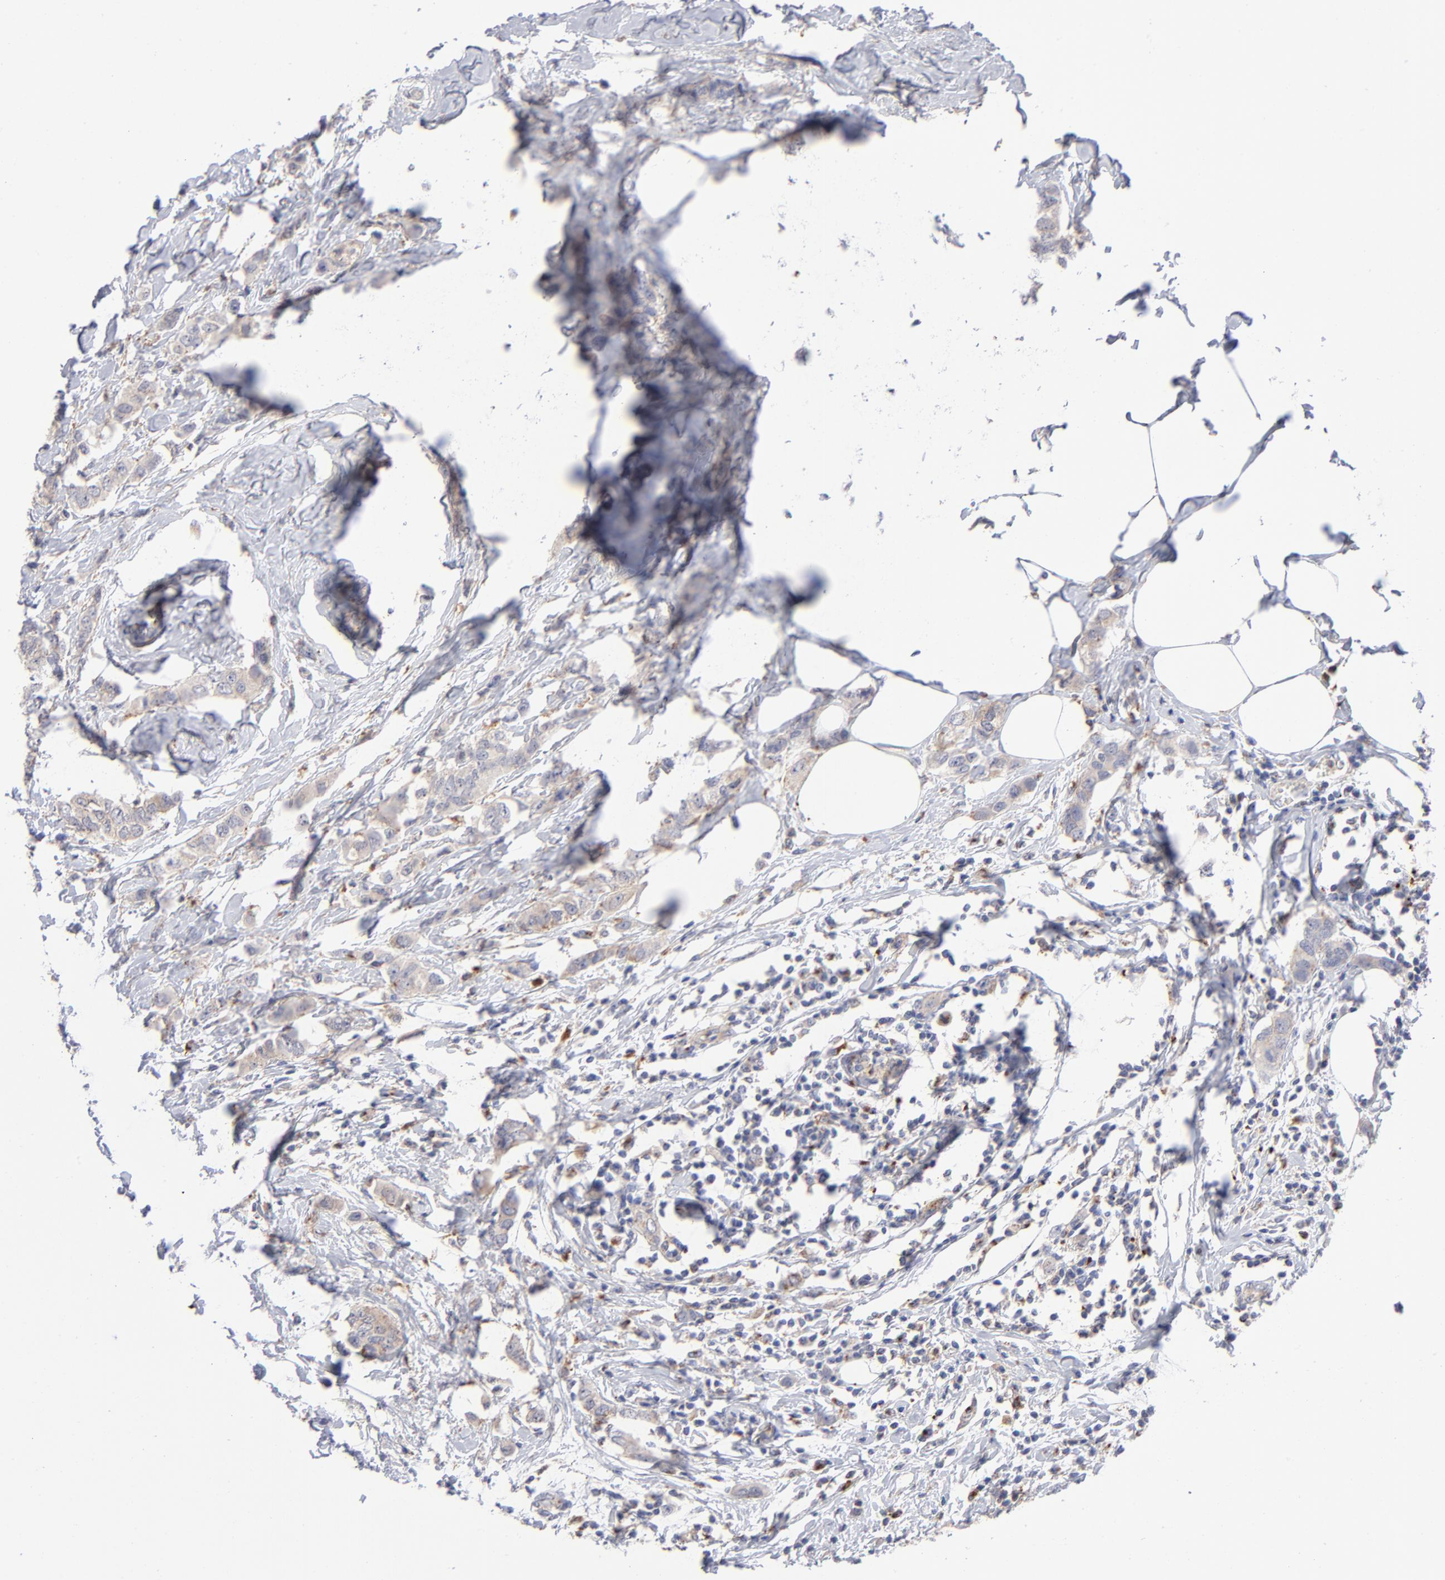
{"staining": {"intensity": "weak", "quantity": ">75%", "location": "cytoplasmic/membranous"}, "tissue": "breast cancer", "cell_type": "Tumor cells", "image_type": "cancer", "snomed": [{"axis": "morphology", "description": "Normal tissue, NOS"}, {"axis": "morphology", "description": "Duct carcinoma"}, {"axis": "topography", "description": "Breast"}], "caption": "Human infiltrating ductal carcinoma (breast) stained with a brown dye exhibits weak cytoplasmic/membranous positive positivity in about >75% of tumor cells.", "gene": "RRAGB", "patient": {"sex": "female", "age": 50}}